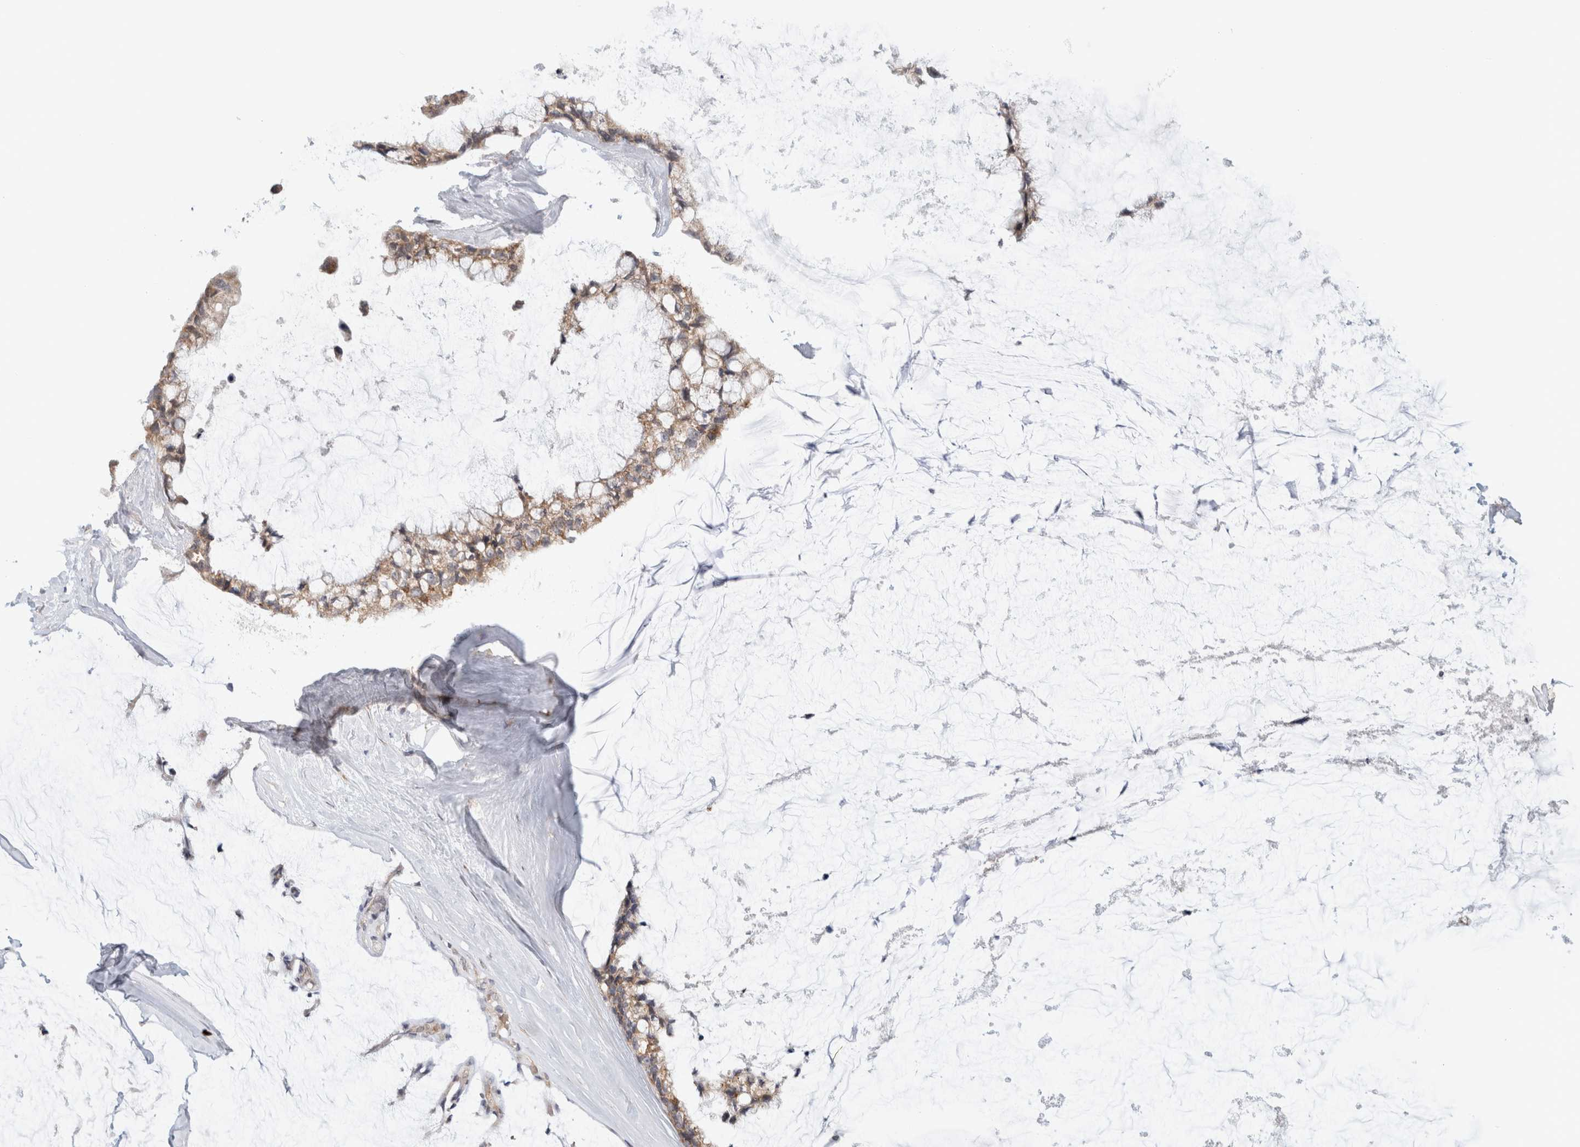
{"staining": {"intensity": "weak", "quantity": ">75%", "location": "cytoplasmic/membranous"}, "tissue": "ovarian cancer", "cell_type": "Tumor cells", "image_type": "cancer", "snomed": [{"axis": "morphology", "description": "Cystadenocarcinoma, mucinous, NOS"}, {"axis": "topography", "description": "Ovary"}], "caption": "This micrograph reveals IHC staining of ovarian mucinous cystadenocarcinoma, with low weak cytoplasmic/membranous positivity in approximately >75% of tumor cells.", "gene": "CMC2", "patient": {"sex": "female", "age": 39}}